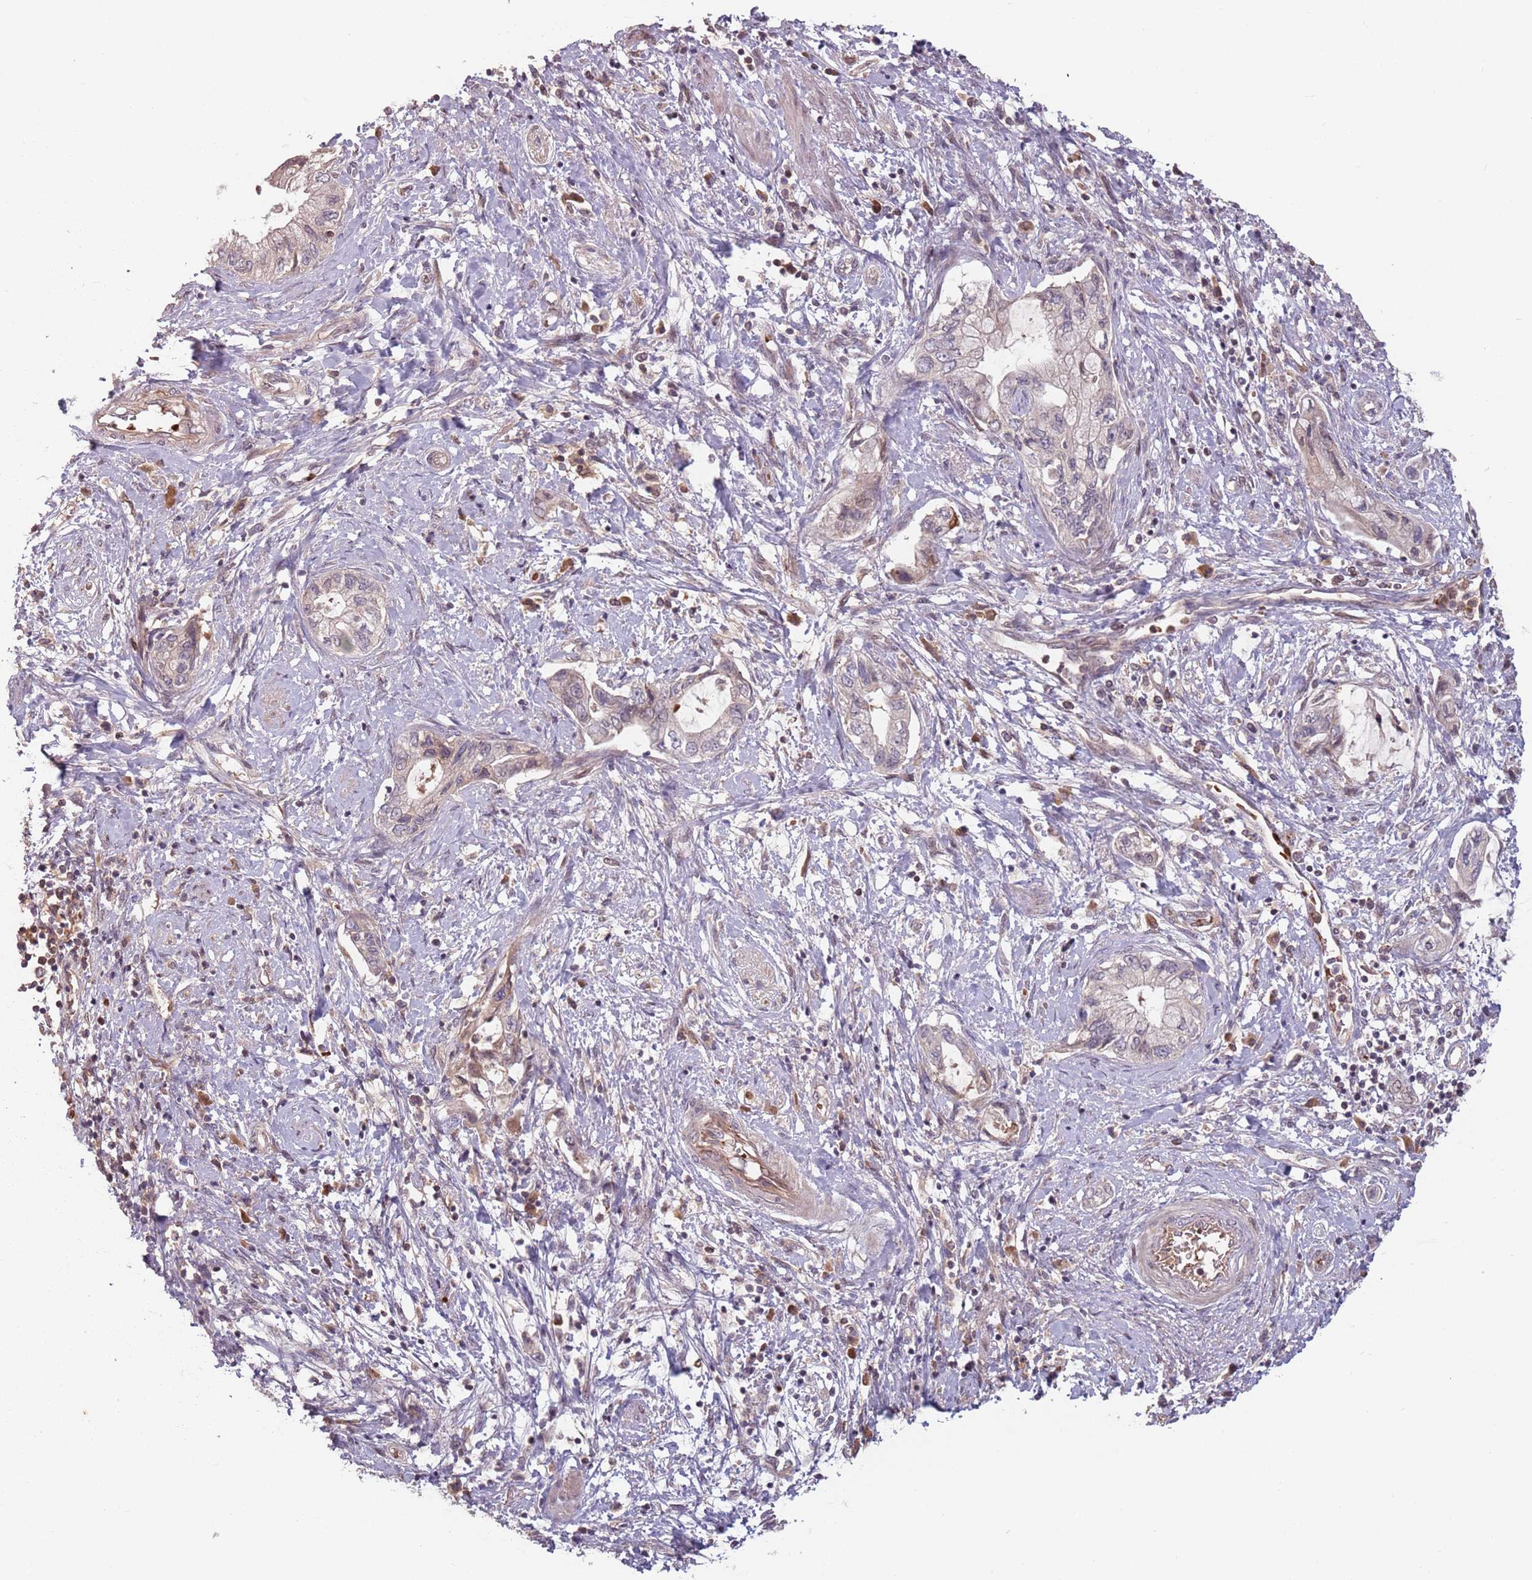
{"staining": {"intensity": "negative", "quantity": "none", "location": "none"}, "tissue": "pancreatic cancer", "cell_type": "Tumor cells", "image_type": "cancer", "snomed": [{"axis": "morphology", "description": "Adenocarcinoma, NOS"}, {"axis": "topography", "description": "Pancreas"}], "caption": "Tumor cells are negative for brown protein staining in pancreatic cancer (adenocarcinoma). Nuclei are stained in blue.", "gene": "GPR180", "patient": {"sex": "female", "age": 73}}